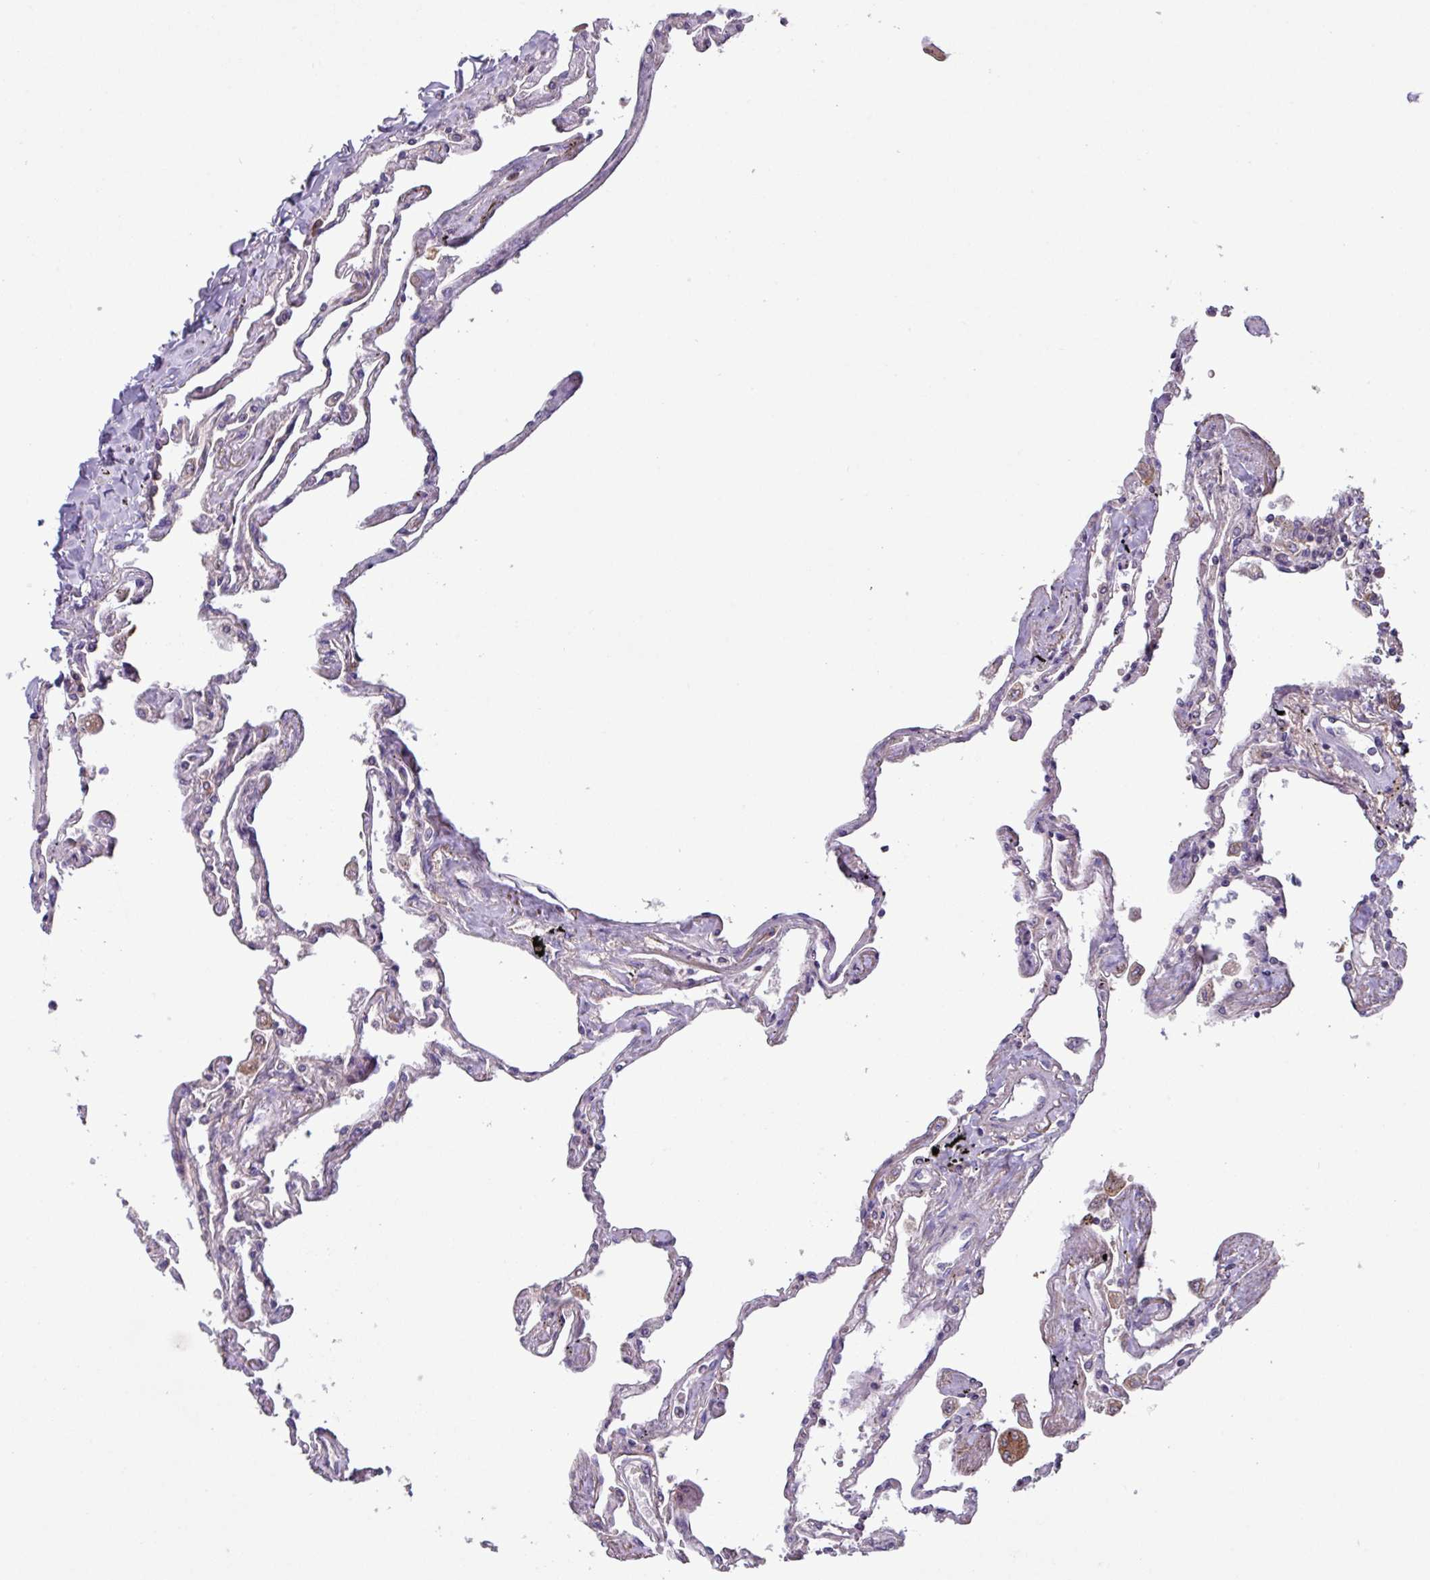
{"staining": {"intensity": "weak", "quantity": "<25%", "location": "cytoplasmic/membranous"}, "tissue": "lung", "cell_type": "Alveolar cells", "image_type": "normal", "snomed": [{"axis": "morphology", "description": "Normal tissue, NOS"}, {"axis": "topography", "description": "Lung"}], "caption": "A high-resolution micrograph shows IHC staining of unremarkable lung, which shows no significant staining in alveolar cells.", "gene": "PTPRQ", "patient": {"sex": "female", "age": 67}}